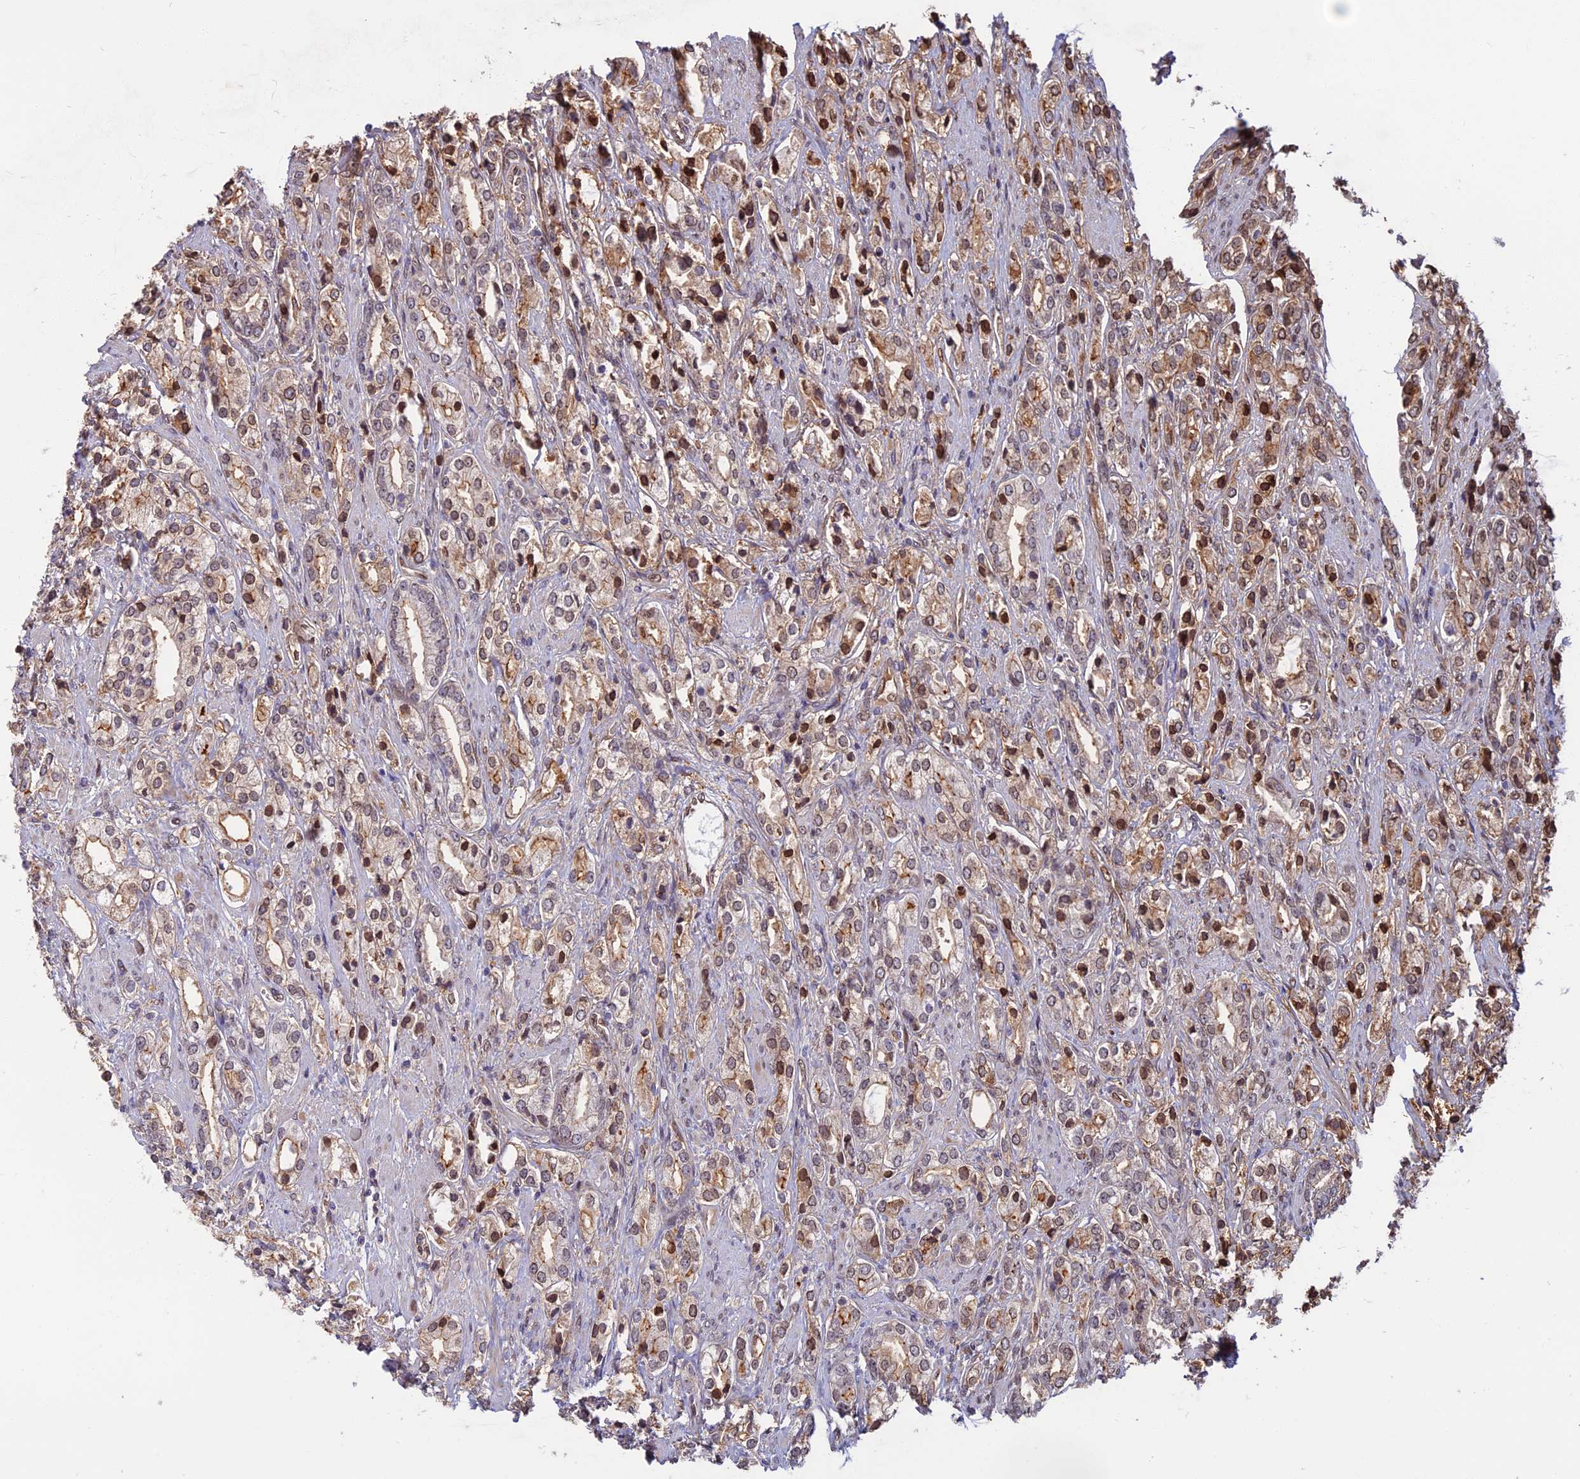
{"staining": {"intensity": "moderate", "quantity": "25%-75%", "location": "cytoplasmic/membranous"}, "tissue": "prostate cancer", "cell_type": "Tumor cells", "image_type": "cancer", "snomed": [{"axis": "morphology", "description": "Adenocarcinoma, High grade"}, {"axis": "topography", "description": "Prostate"}], "caption": "Immunohistochemical staining of human prostate cancer exhibits medium levels of moderate cytoplasmic/membranous positivity in about 25%-75% of tumor cells.", "gene": "SPG11", "patient": {"sex": "male", "age": 50}}